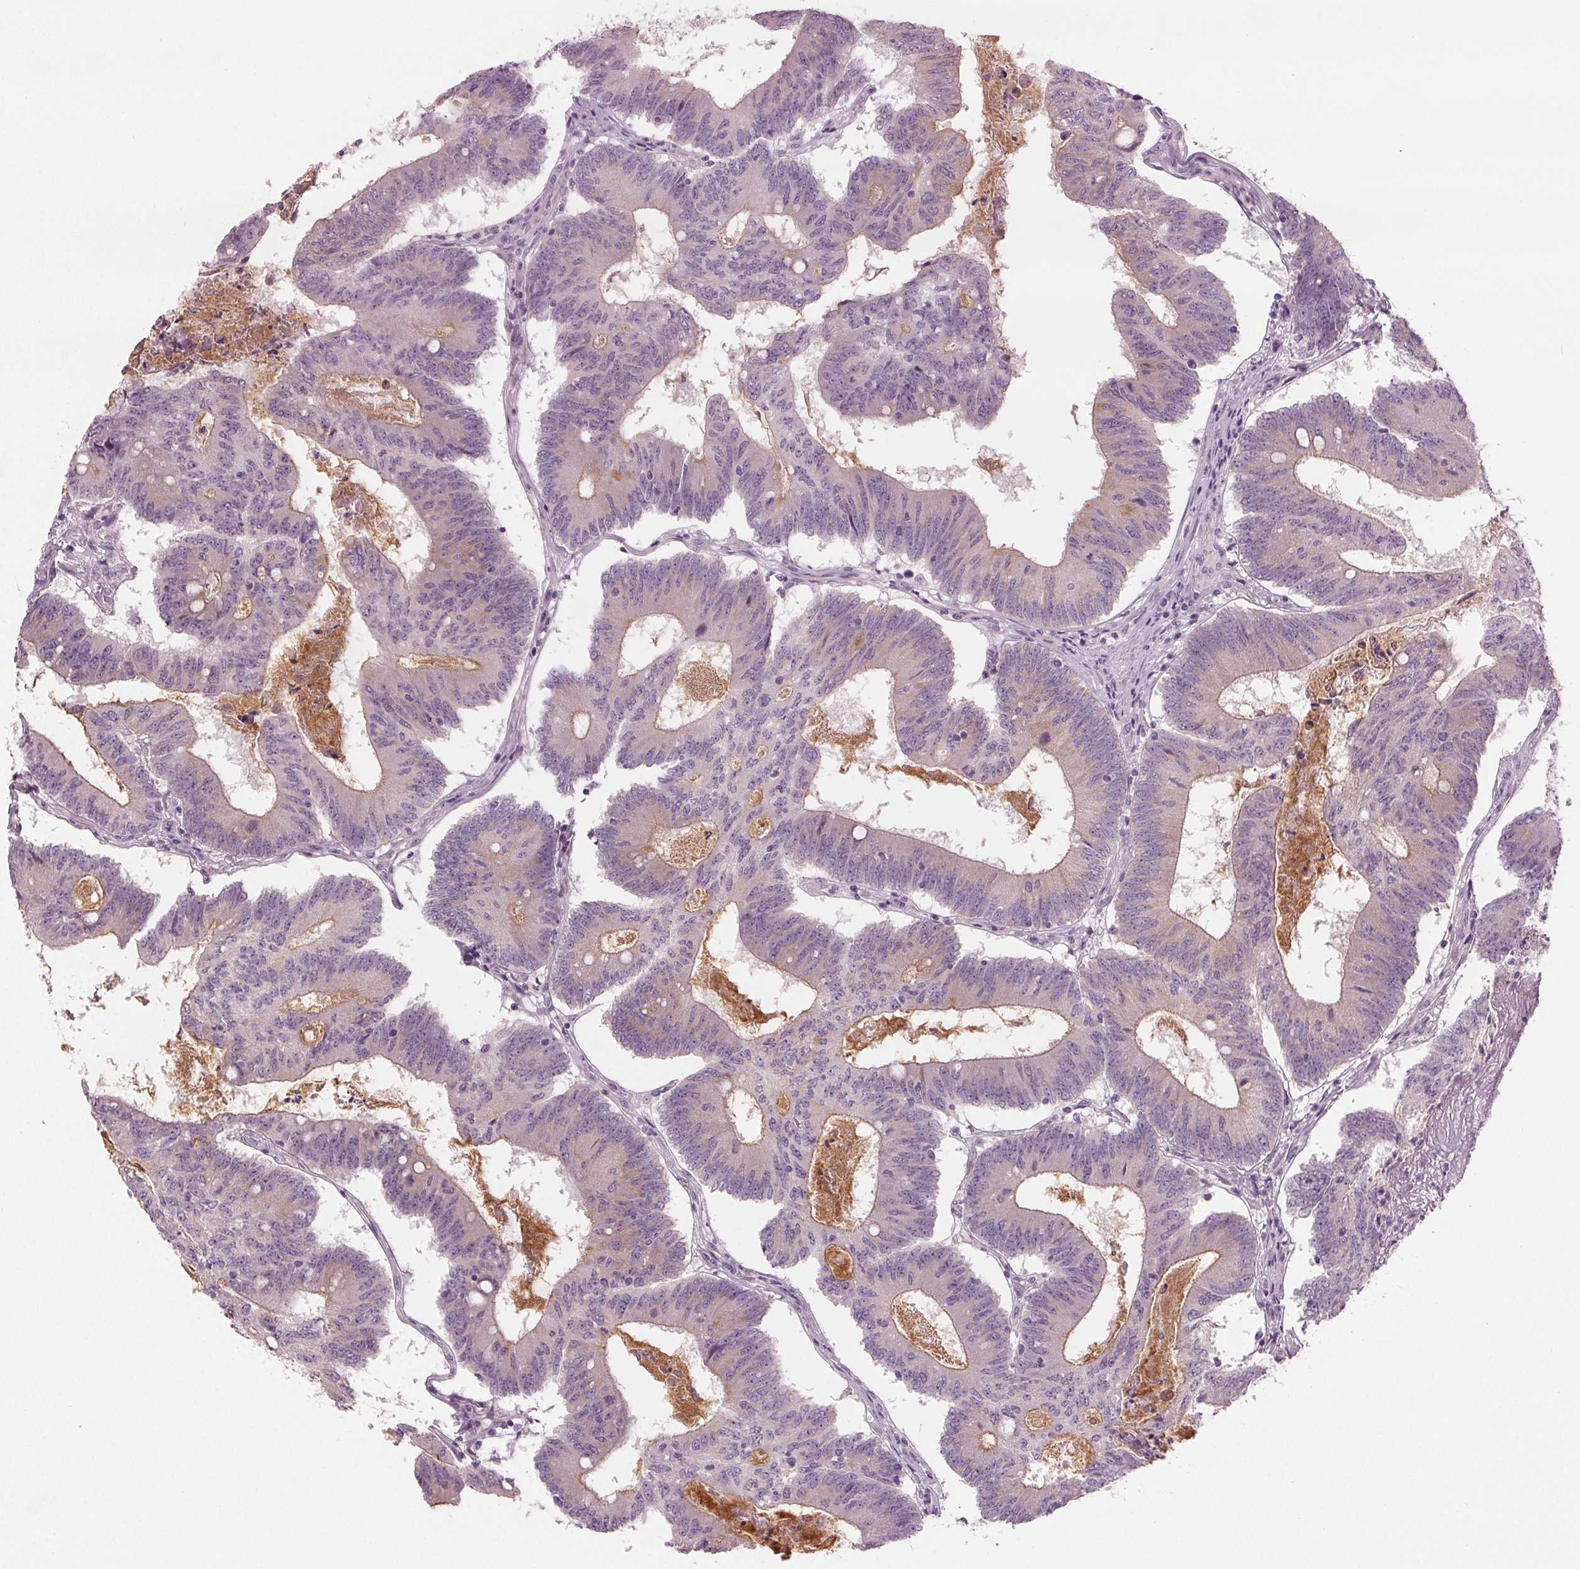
{"staining": {"intensity": "negative", "quantity": "none", "location": "none"}, "tissue": "colorectal cancer", "cell_type": "Tumor cells", "image_type": "cancer", "snomed": [{"axis": "morphology", "description": "Adenocarcinoma, NOS"}, {"axis": "topography", "description": "Colon"}], "caption": "This is a image of immunohistochemistry (IHC) staining of colorectal cancer (adenocarcinoma), which shows no expression in tumor cells.", "gene": "PRAP1", "patient": {"sex": "female", "age": 70}}